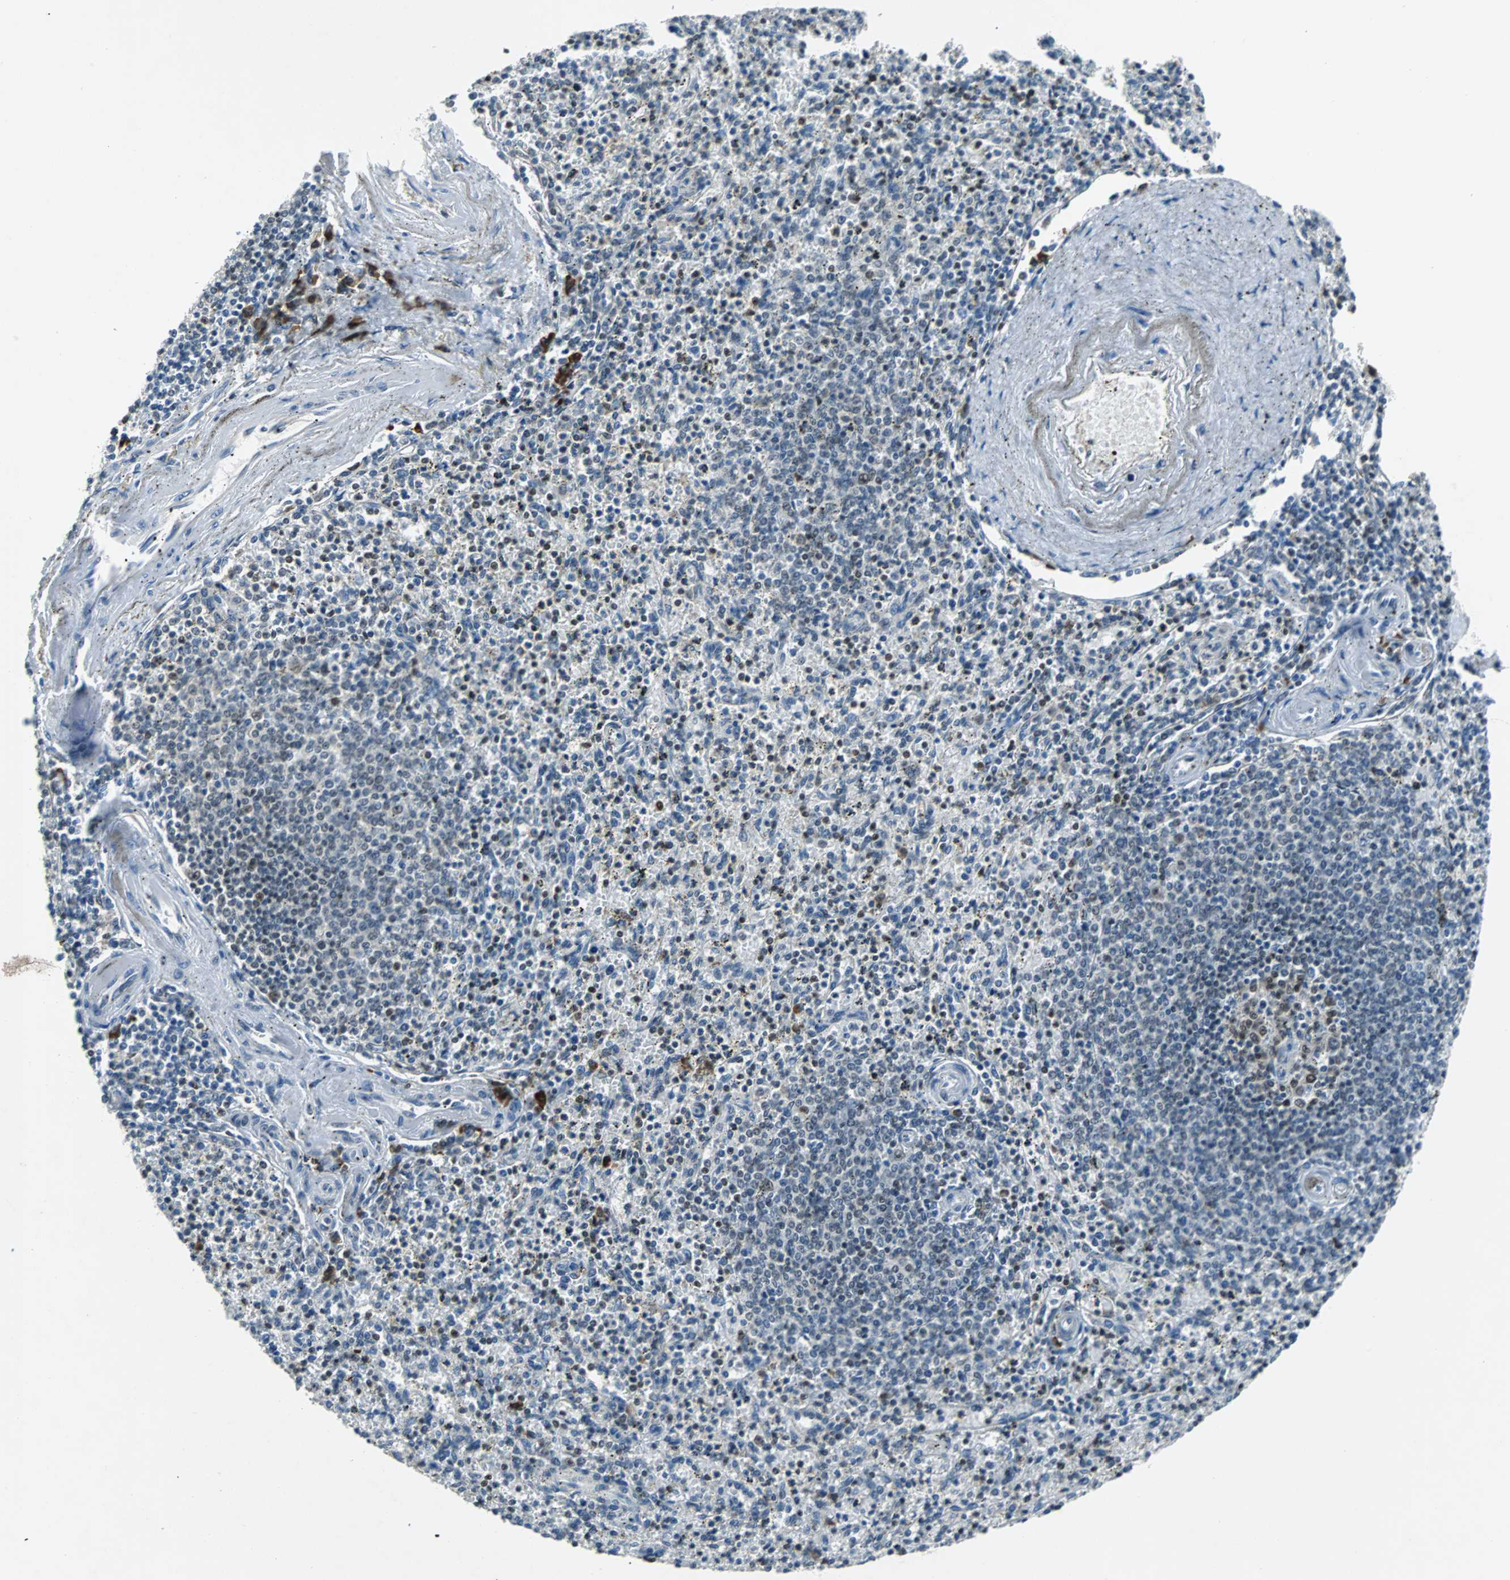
{"staining": {"intensity": "strong", "quantity": "<25%", "location": "nuclear"}, "tissue": "spleen", "cell_type": "Cells in red pulp", "image_type": "normal", "snomed": [{"axis": "morphology", "description": "Normal tissue, NOS"}, {"axis": "topography", "description": "Spleen"}], "caption": "Spleen stained with immunohistochemistry shows strong nuclear expression in about <25% of cells in red pulp. (Stains: DAB in brown, nuclei in blue, Microscopy: brightfield microscopy at high magnification).", "gene": "USP28", "patient": {"sex": "male", "age": 72}}